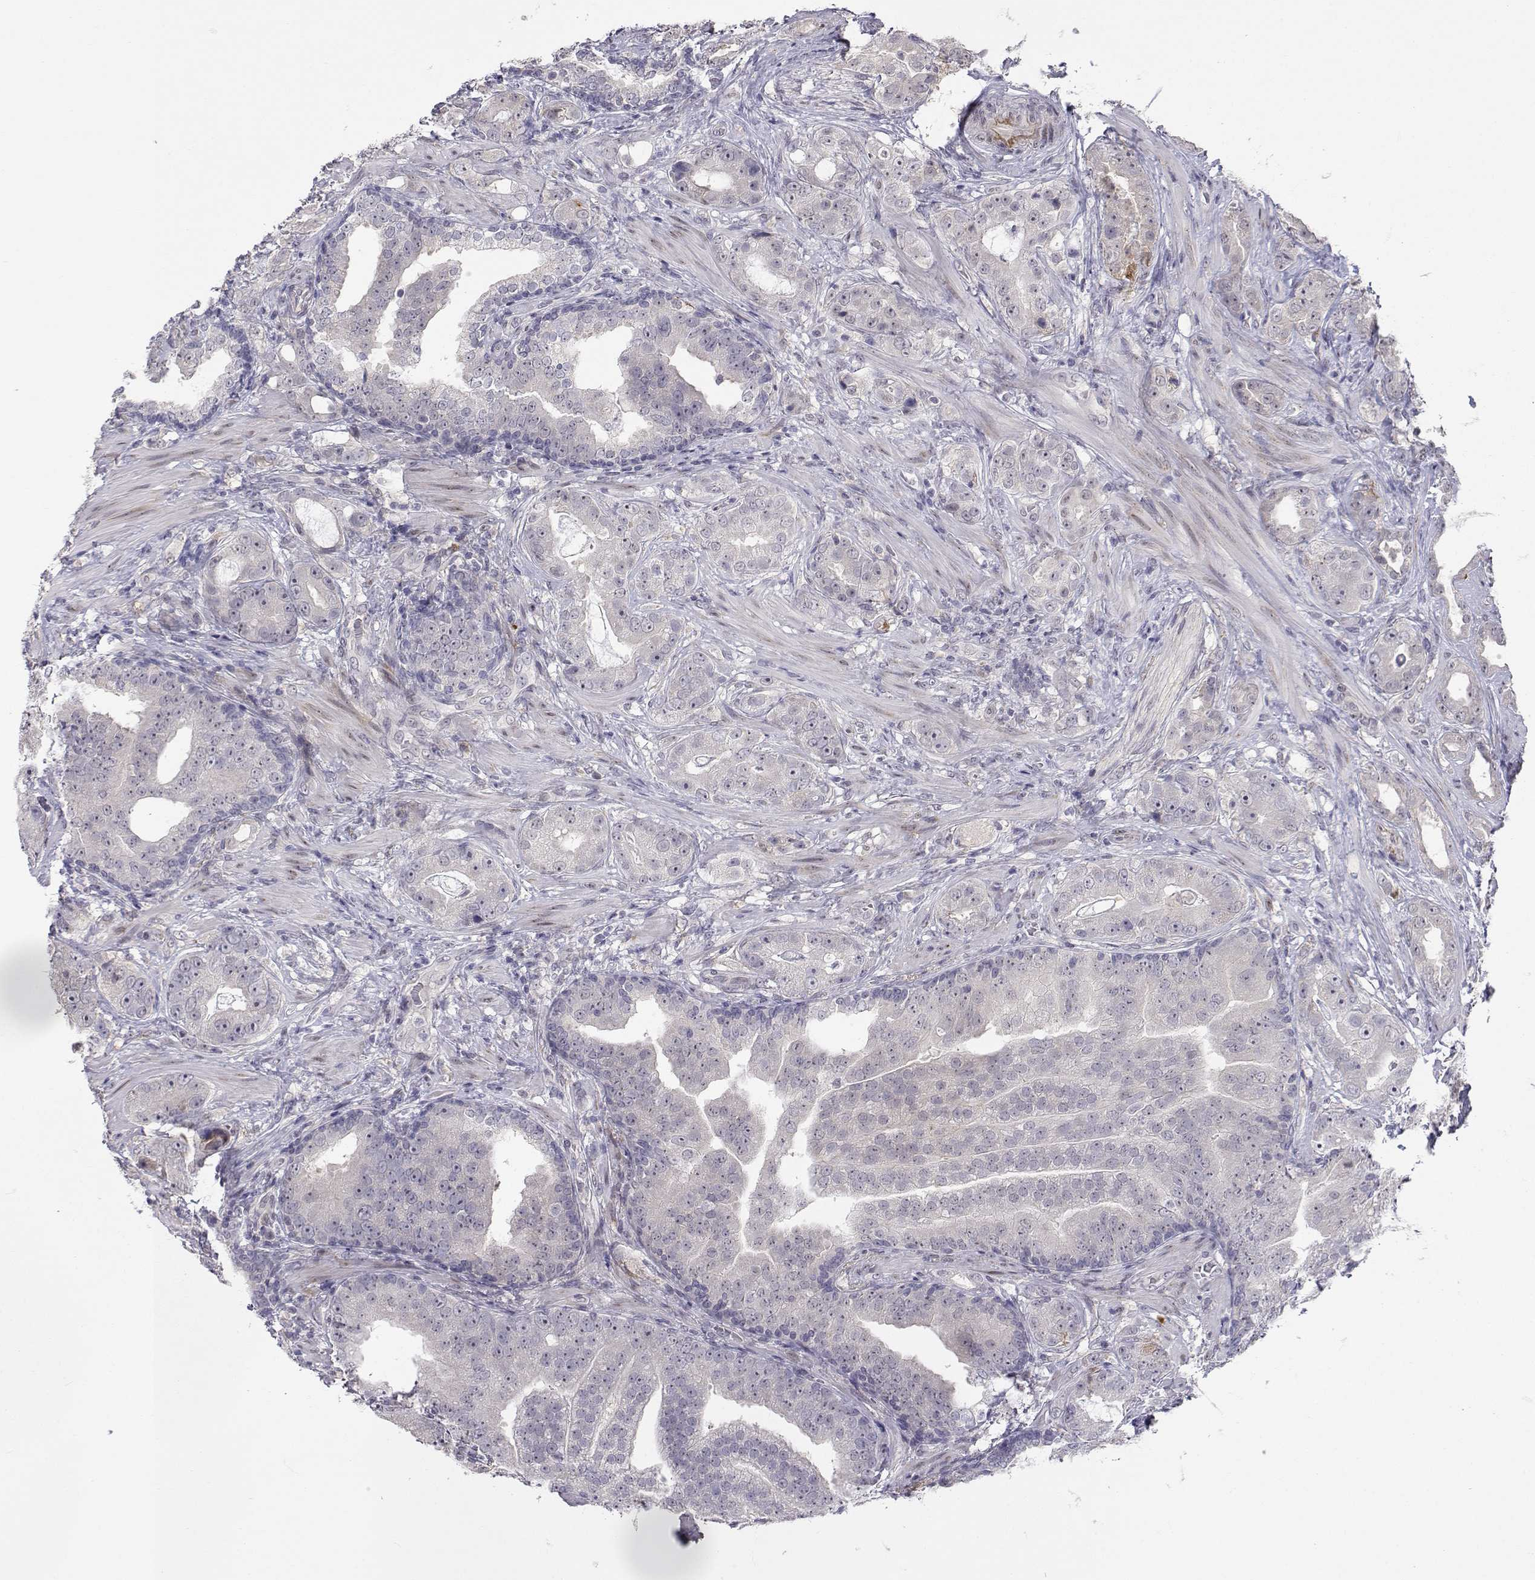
{"staining": {"intensity": "negative", "quantity": "none", "location": "none"}, "tissue": "prostate cancer", "cell_type": "Tumor cells", "image_type": "cancer", "snomed": [{"axis": "morphology", "description": "Adenocarcinoma, NOS"}, {"axis": "topography", "description": "Prostate"}], "caption": "DAB immunohistochemical staining of prostate cancer shows no significant expression in tumor cells. The staining was performed using DAB (3,3'-diaminobenzidine) to visualize the protein expression in brown, while the nuclei were stained in blue with hematoxylin (Magnification: 20x).", "gene": "SLC6A3", "patient": {"sex": "male", "age": 57}}